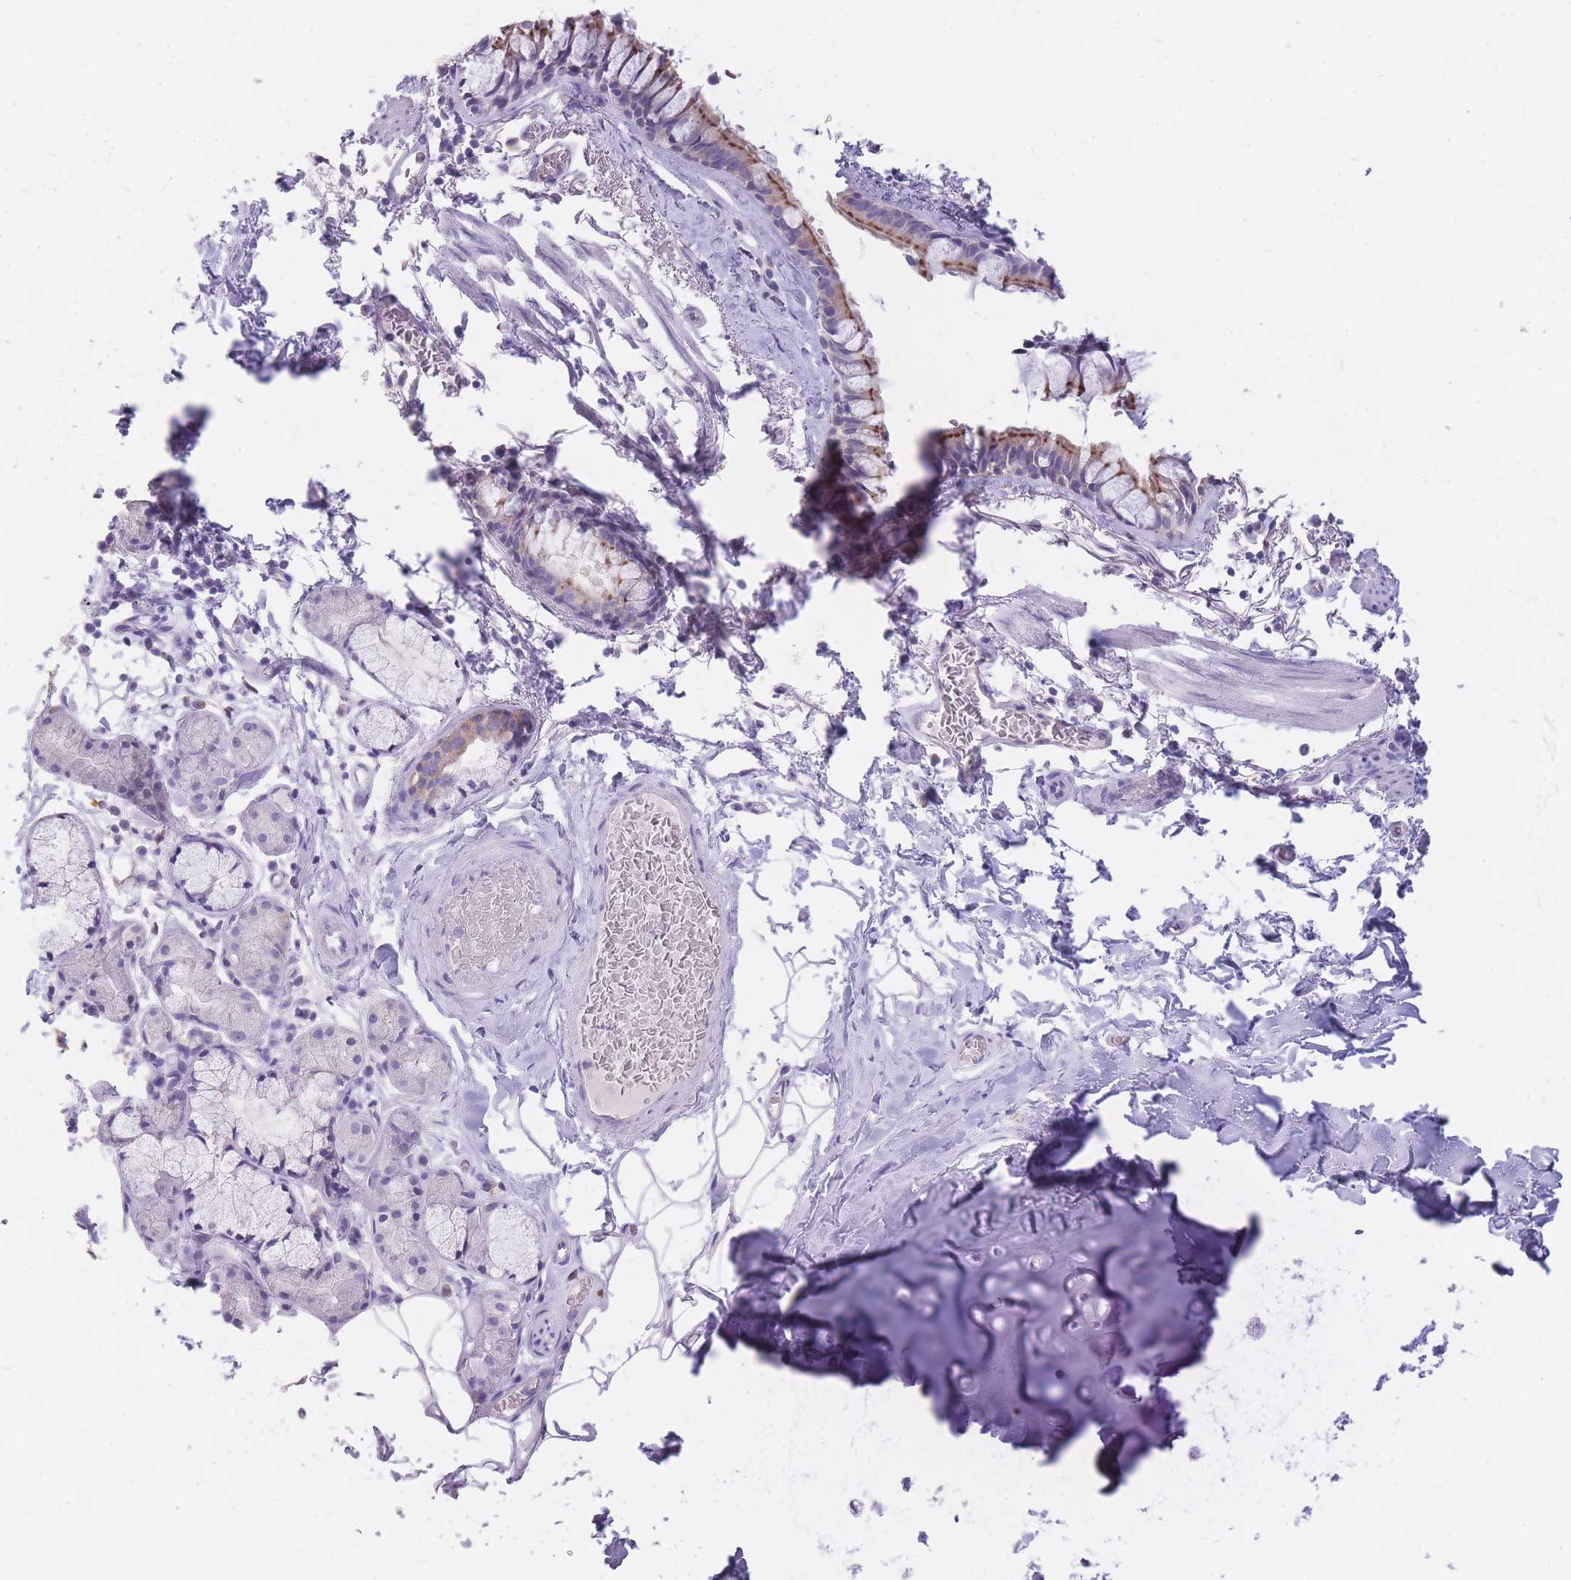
{"staining": {"intensity": "moderate", "quantity": "<25%", "location": "cytoplasmic/membranous"}, "tissue": "bronchus", "cell_type": "Respiratory epithelial cells", "image_type": "normal", "snomed": [{"axis": "morphology", "description": "Normal tissue, NOS"}, {"axis": "topography", "description": "Cartilage tissue"}], "caption": "Protein staining by IHC demonstrates moderate cytoplasmic/membranous expression in about <25% of respiratory epithelial cells in benign bronchus.", "gene": "DCANP1", "patient": {"sex": "male", "age": 63}}